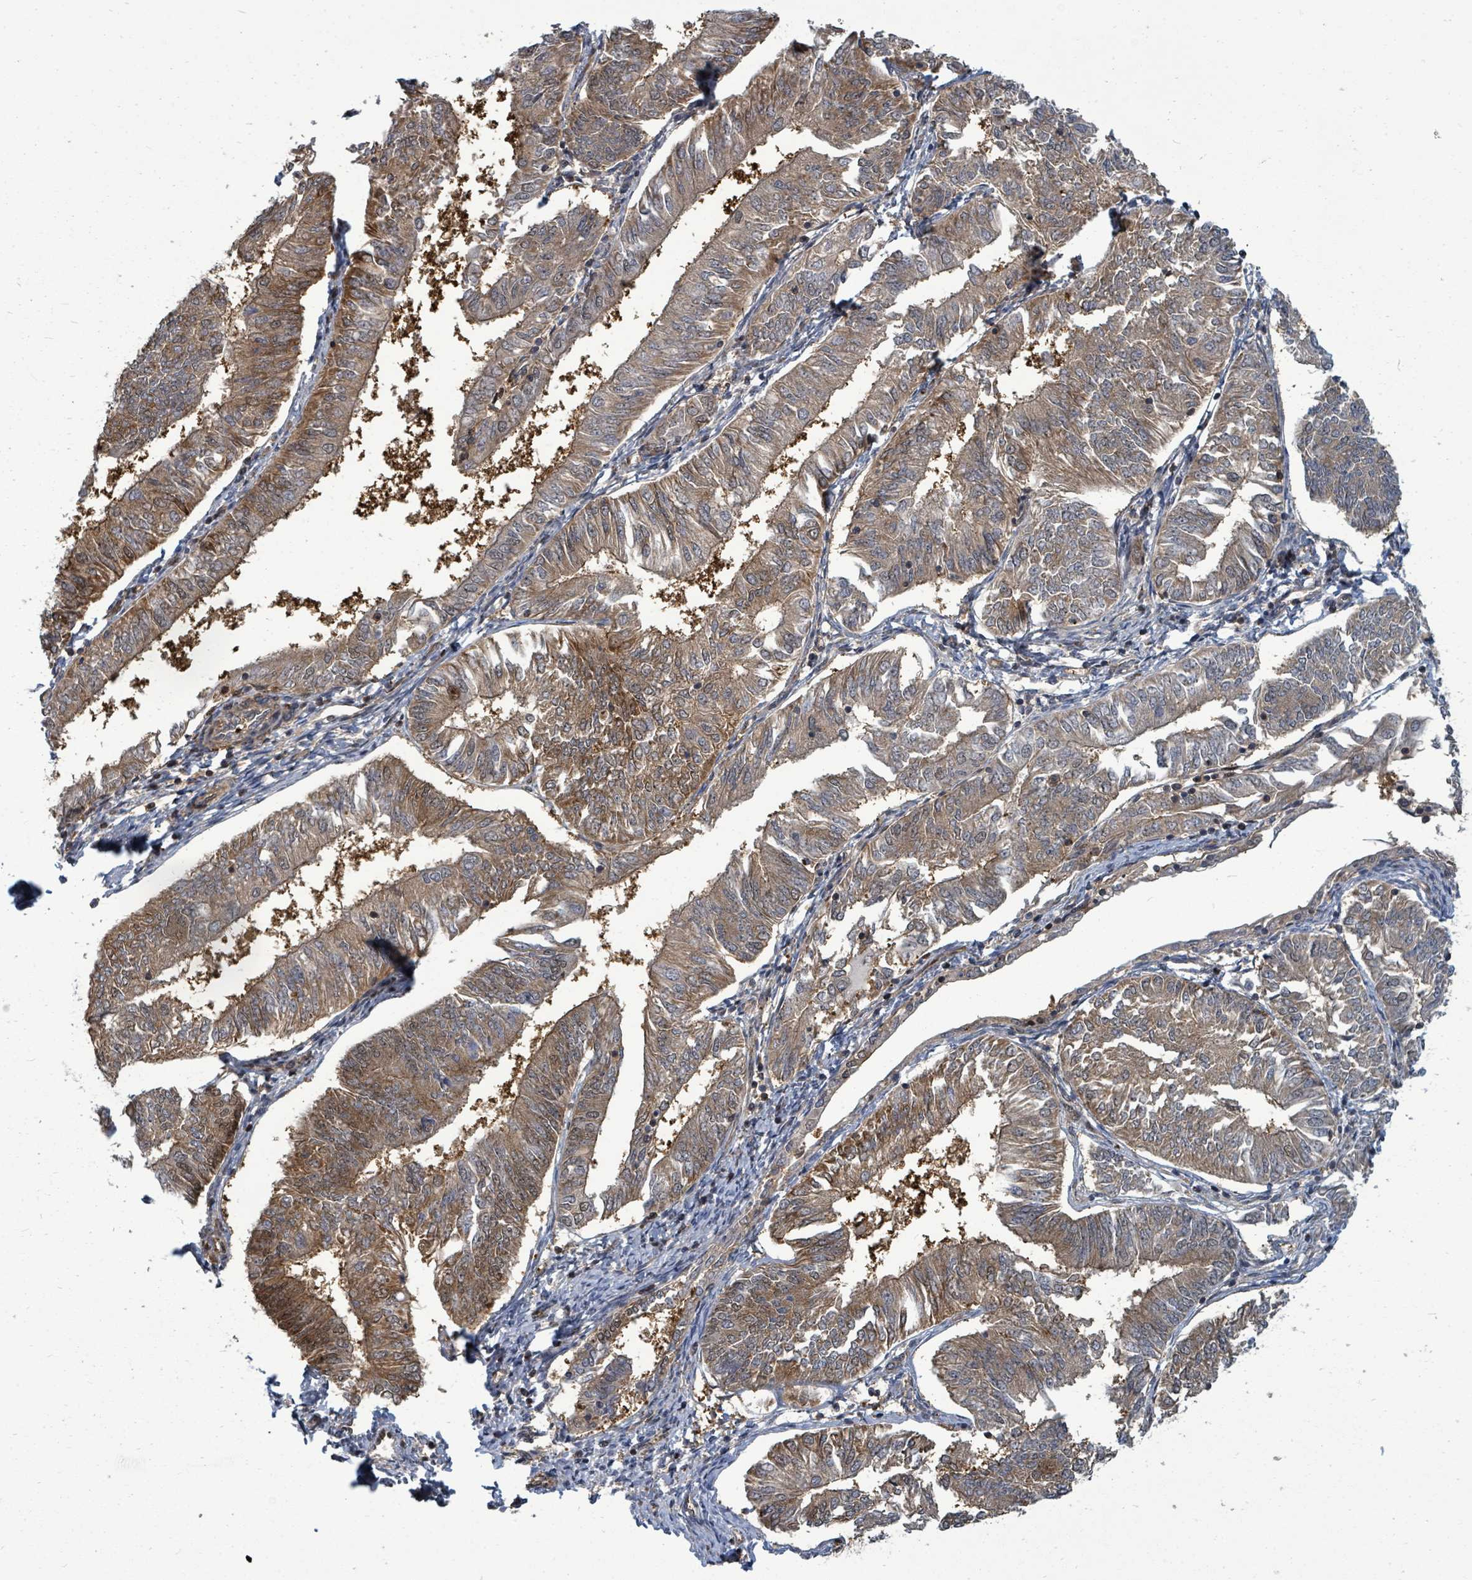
{"staining": {"intensity": "moderate", "quantity": ">75%", "location": "cytoplasmic/membranous"}, "tissue": "endometrial cancer", "cell_type": "Tumor cells", "image_type": "cancer", "snomed": [{"axis": "morphology", "description": "Adenocarcinoma, NOS"}, {"axis": "topography", "description": "Endometrium"}], "caption": "DAB (3,3'-diaminobenzidine) immunohistochemical staining of adenocarcinoma (endometrial) exhibits moderate cytoplasmic/membranous protein expression in about >75% of tumor cells.", "gene": "TRDMT1", "patient": {"sex": "female", "age": 58}}